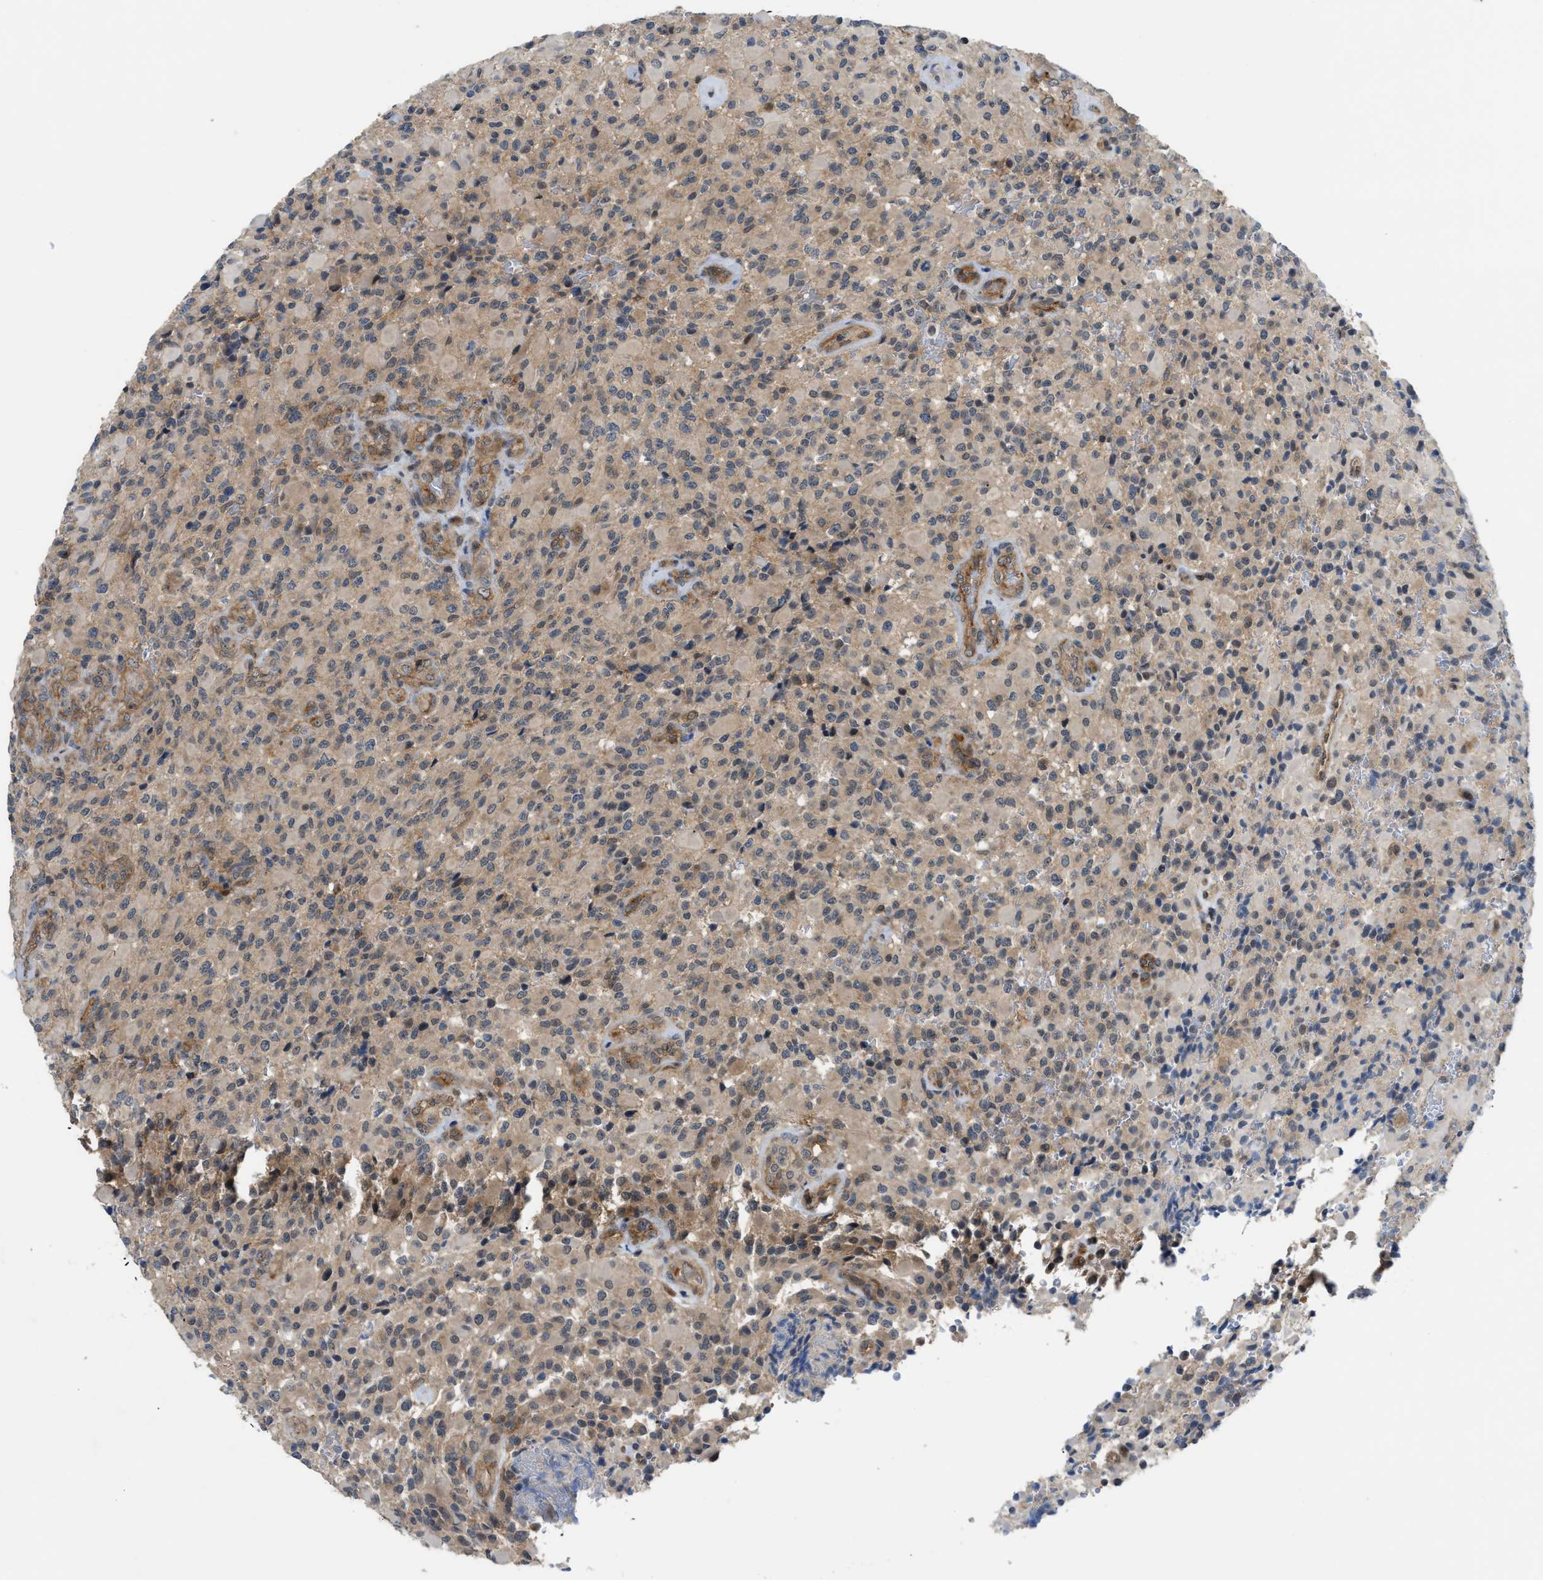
{"staining": {"intensity": "weak", "quantity": "<25%", "location": "cytoplasmic/membranous"}, "tissue": "glioma", "cell_type": "Tumor cells", "image_type": "cancer", "snomed": [{"axis": "morphology", "description": "Glioma, malignant, High grade"}, {"axis": "topography", "description": "Brain"}], "caption": "Tumor cells are negative for protein expression in human glioma.", "gene": "TRAK2", "patient": {"sex": "male", "age": 71}}